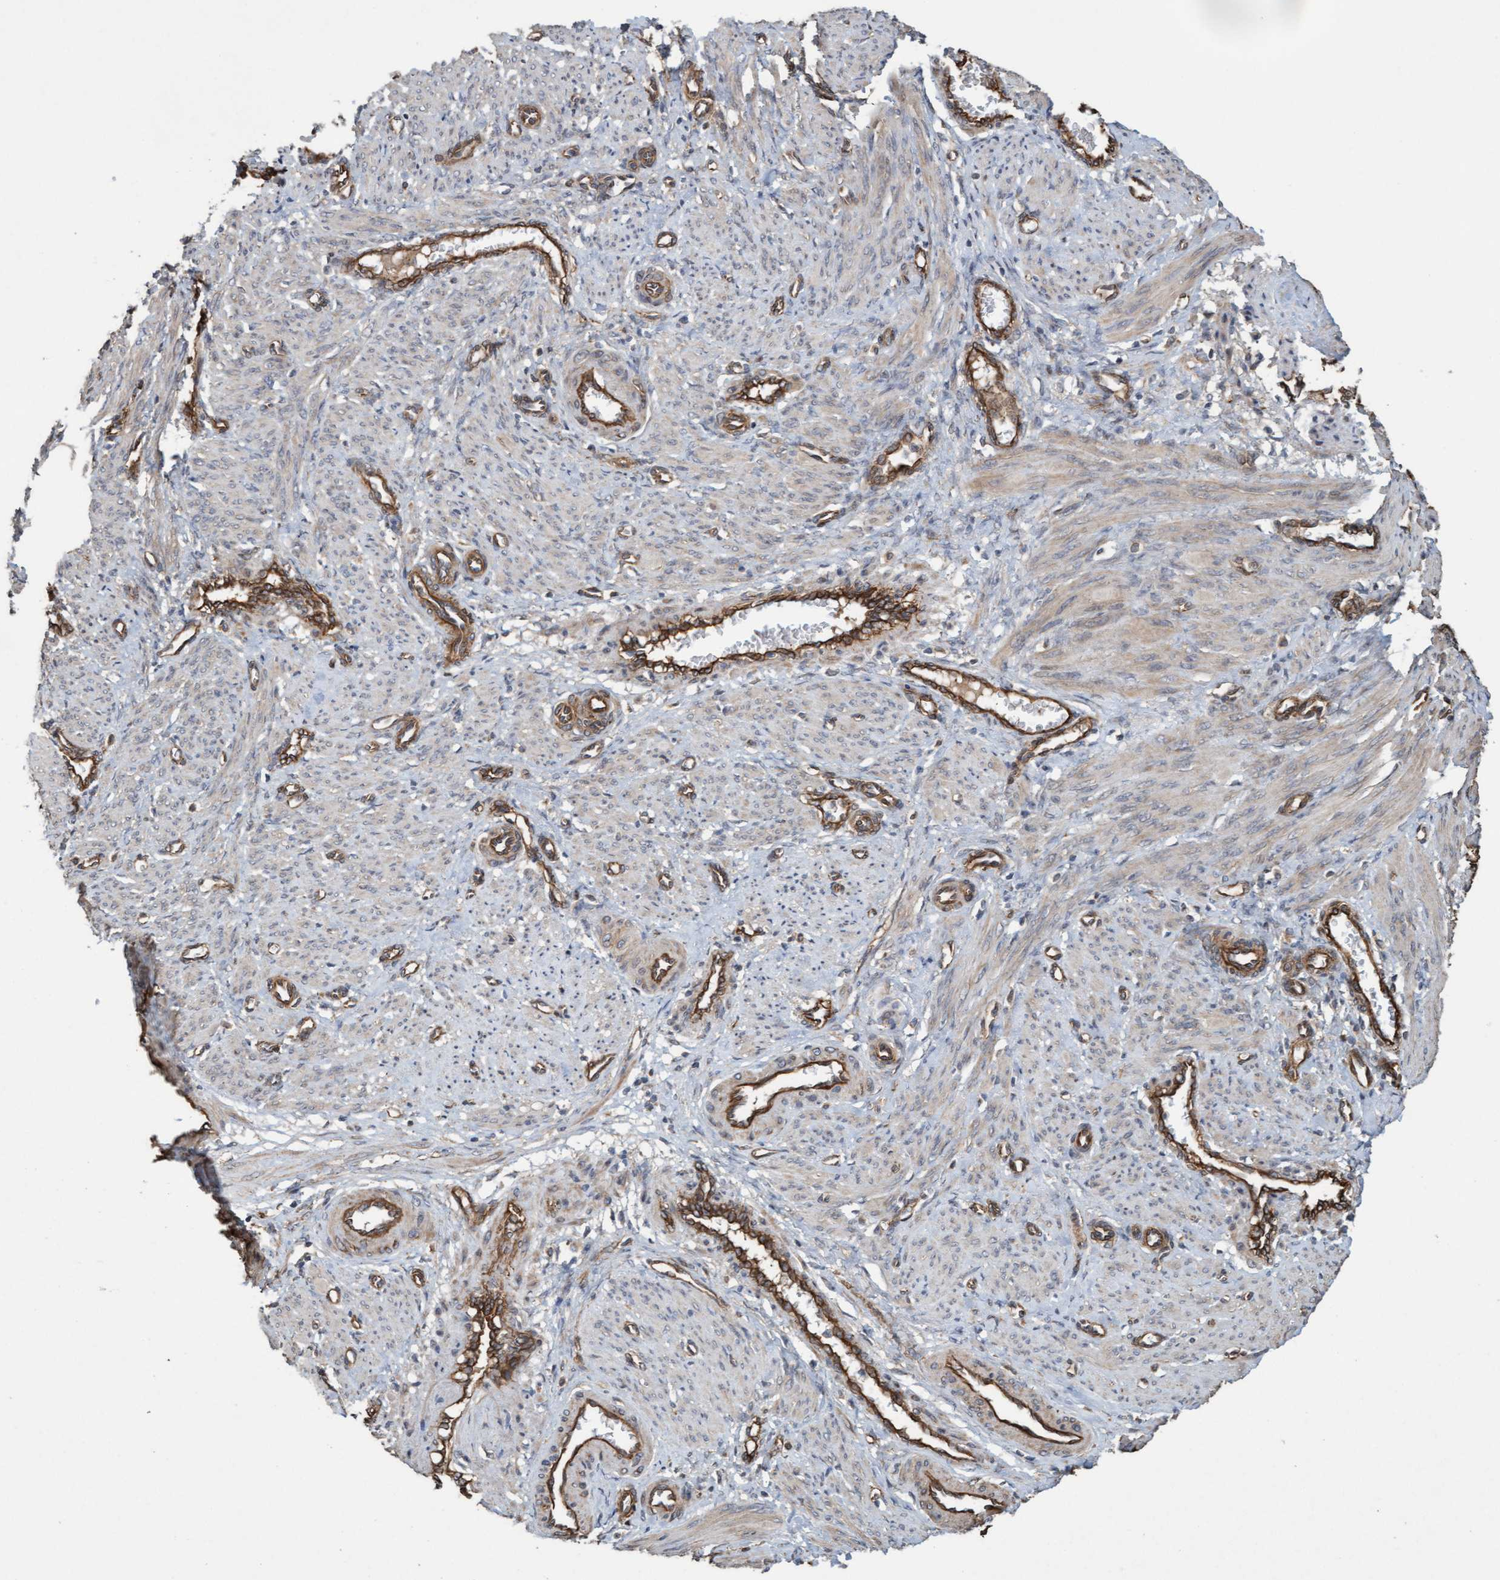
{"staining": {"intensity": "moderate", "quantity": "25%-75%", "location": "cytoplasmic/membranous"}, "tissue": "smooth muscle", "cell_type": "Smooth muscle cells", "image_type": "normal", "snomed": [{"axis": "morphology", "description": "Normal tissue, NOS"}, {"axis": "topography", "description": "Endometrium"}], "caption": "This is a histology image of immunohistochemistry (IHC) staining of unremarkable smooth muscle, which shows moderate positivity in the cytoplasmic/membranous of smooth muscle cells.", "gene": "CDC42EP4", "patient": {"sex": "female", "age": 33}}